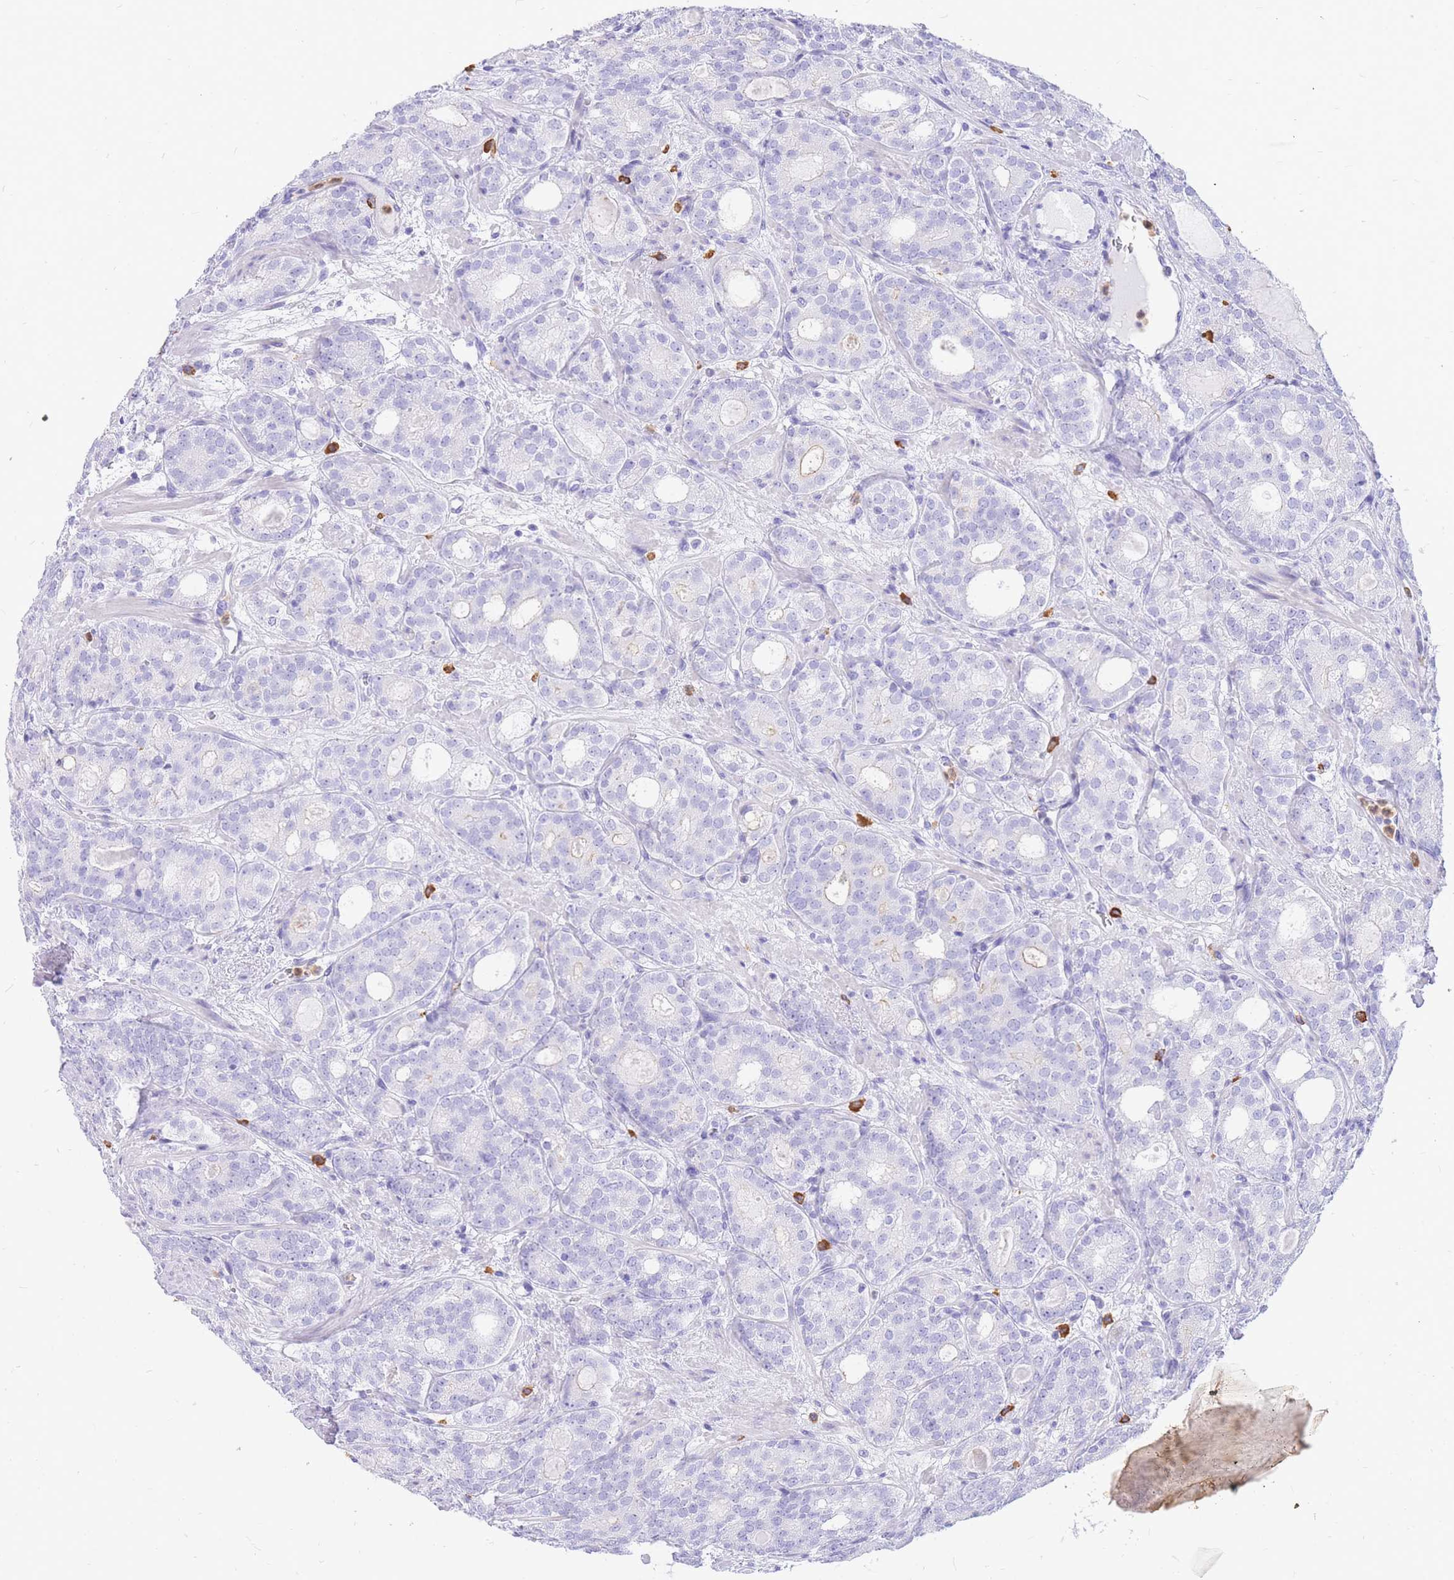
{"staining": {"intensity": "negative", "quantity": "none", "location": "none"}, "tissue": "prostate cancer", "cell_type": "Tumor cells", "image_type": "cancer", "snomed": [{"axis": "morphology", "description": "Adenocarcinoma, High grade"}, {"axis": "topography", "description": "Prostate"}], "caption": "An immunohistochemistry (IHC) photomicrograph of prostate high-grade adenocarcinoma is shown. There is no staining in tumor cells of prostate high-grade adenocarcinoma.", "gene": "HERC1", "patient": {"sex": "male", "age": 64}}